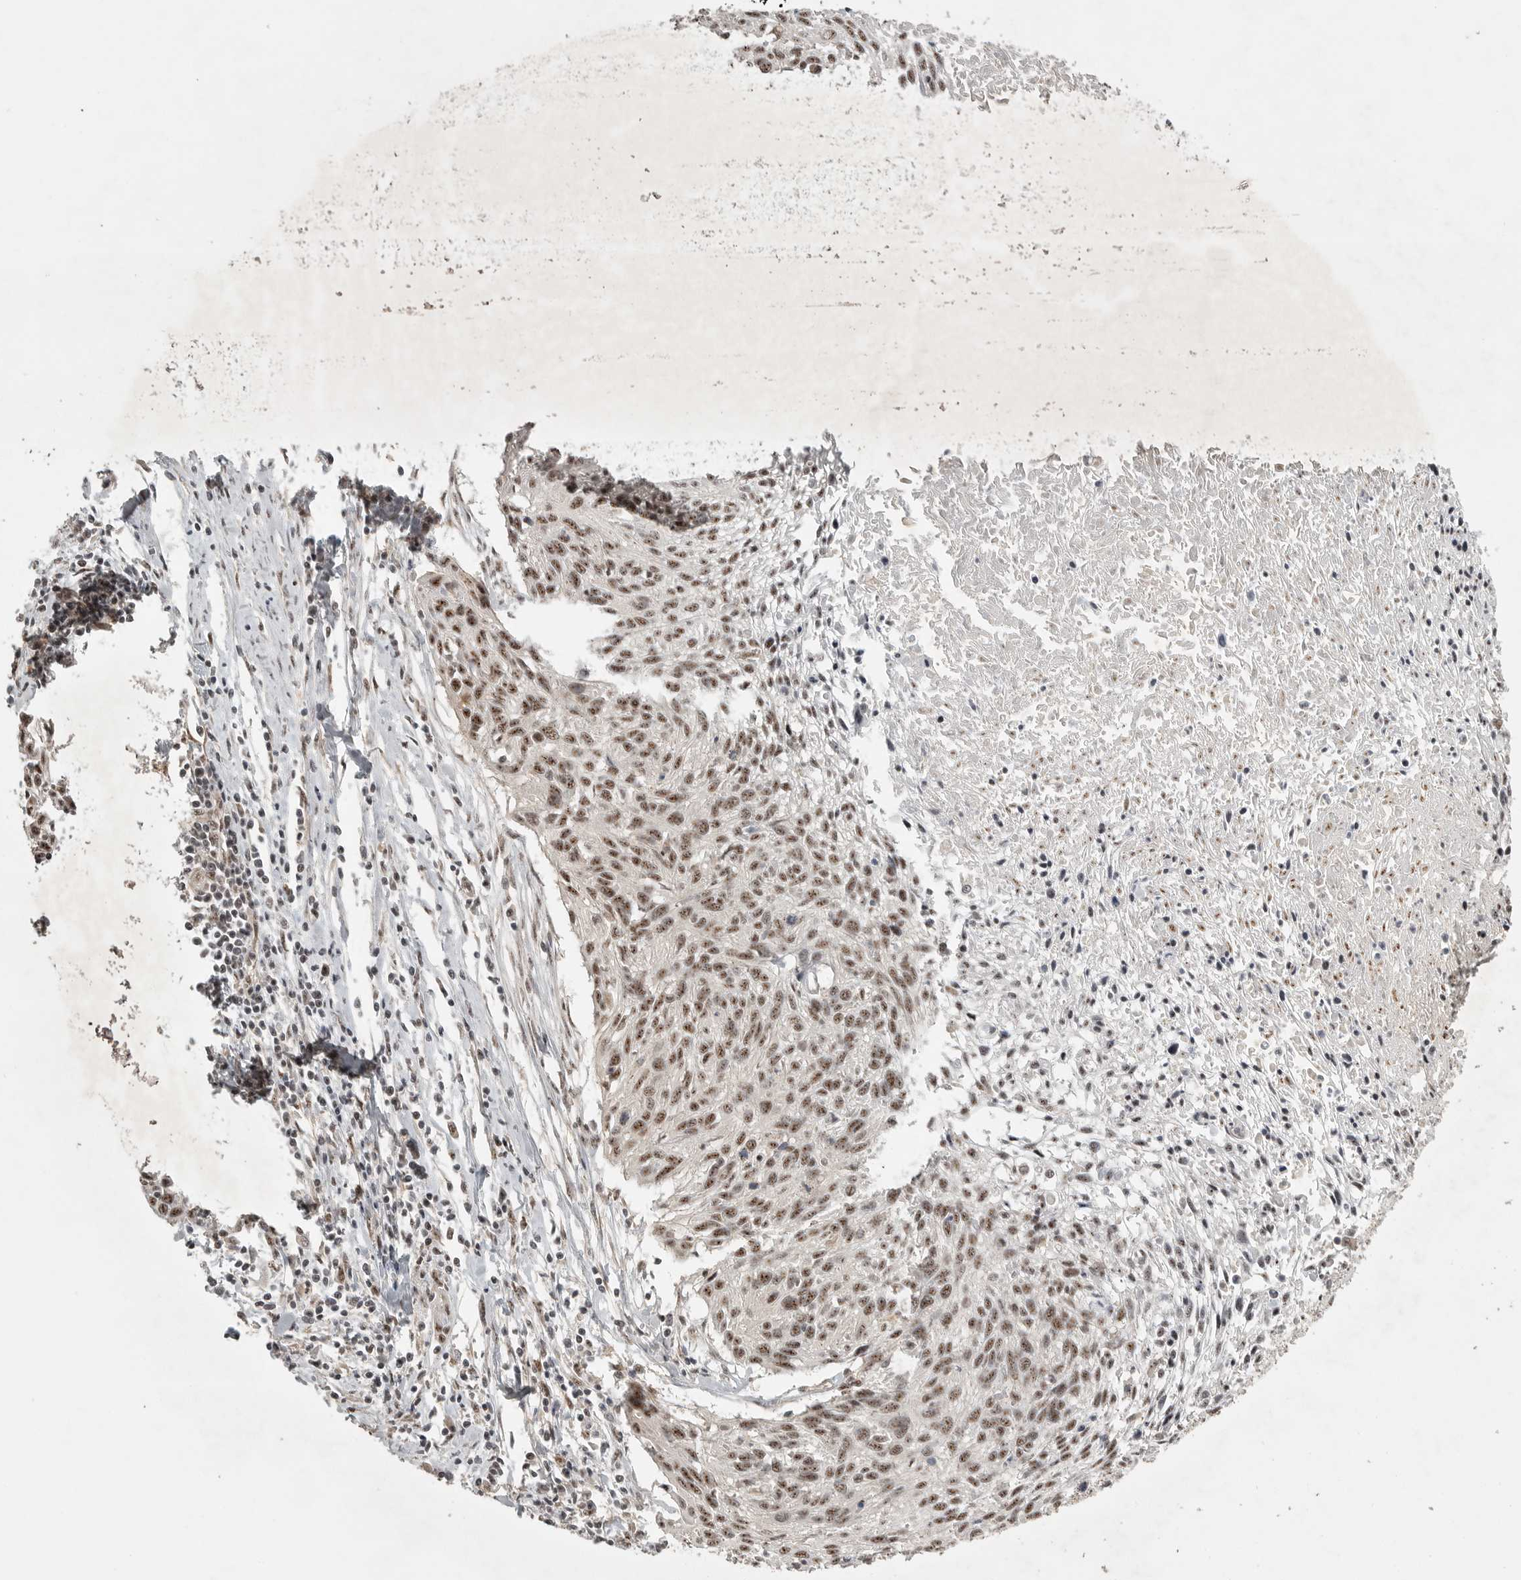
{"staining": {"intensity": "moderate", "quantity": ">75%", "location": "nuclear"}, "tissue": "cervical cancer", "cell_type": "Tumor cells", "image_type": "cancer", "snomed": [{"axis": "morphology", "description": "Squamous cell carcinoma, NOS"}, {"axis": "topography", "description": "Cervix"}], "caption": "A high-resolution photomicrograph shows immunohistochemistry staining of cervical cancer (squamous cell carcinoma), which displays moderate nuclear expression in about >75% of tumor cells.", "gene": "POMP", "patient": {"sex": "female", "age": 51}}